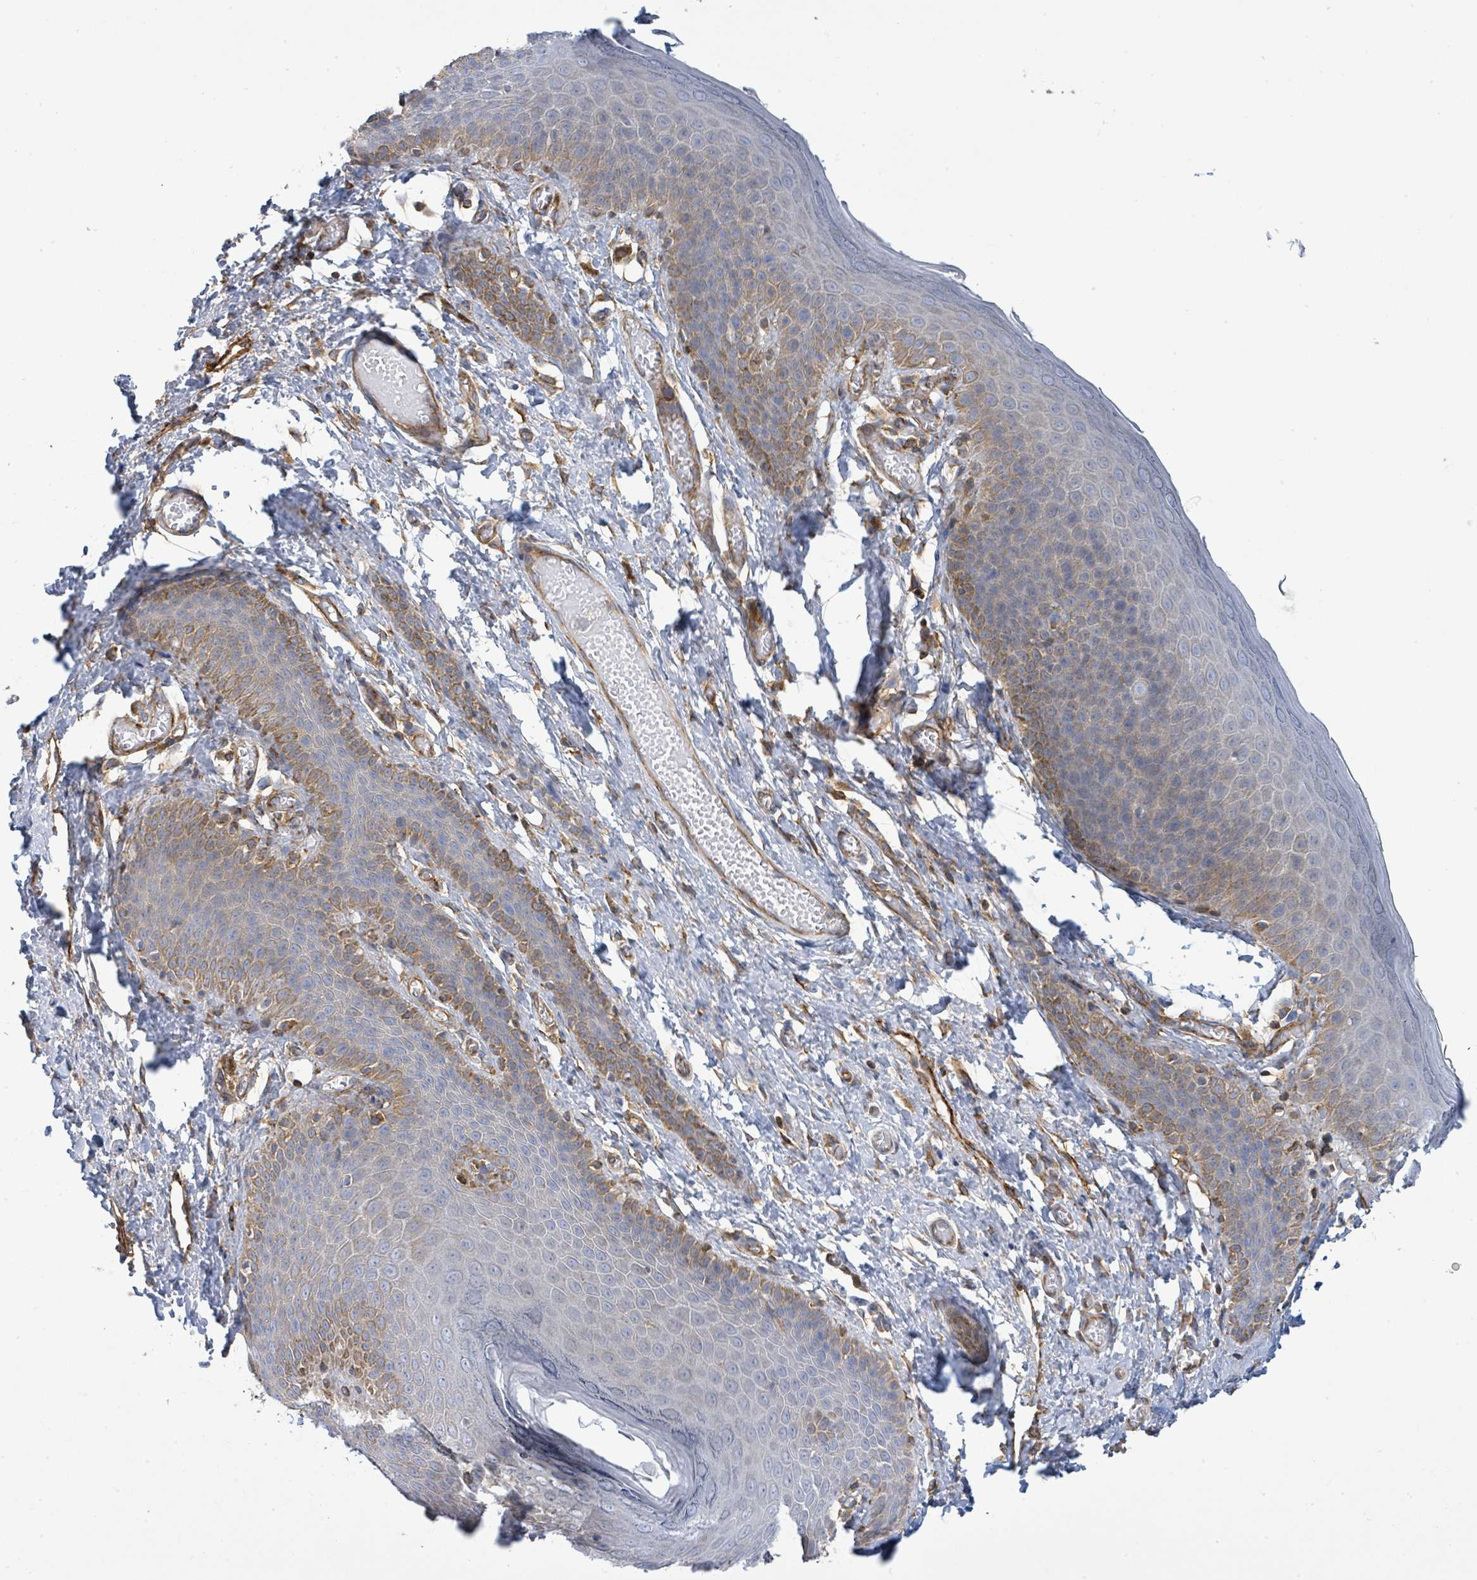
{"staining": {"intensity": "moderate", "quantity": "25%-75%", "location": "cytoplasmic/membranous"}, "tissue": "skin", "cell_type": "Epidermal cells", "image_type": "normal", "snomed": [{"axis": "morphology", "description": "Normal tissue, NOS"}, {"axis": "topography", "description": "Anal"}], "caption": "Immunohistochemistry micrograph of normal skin: skin stained using immunohistochemistry exhibits medium levels of moderate protein expression localized specifically in the cytoplasmic/membranous of epidermal cells, appearing as a cytoplasmic/membranous brown color.", "gene": "EGFL7", "patient": {"sex": "female", "age": 40}}